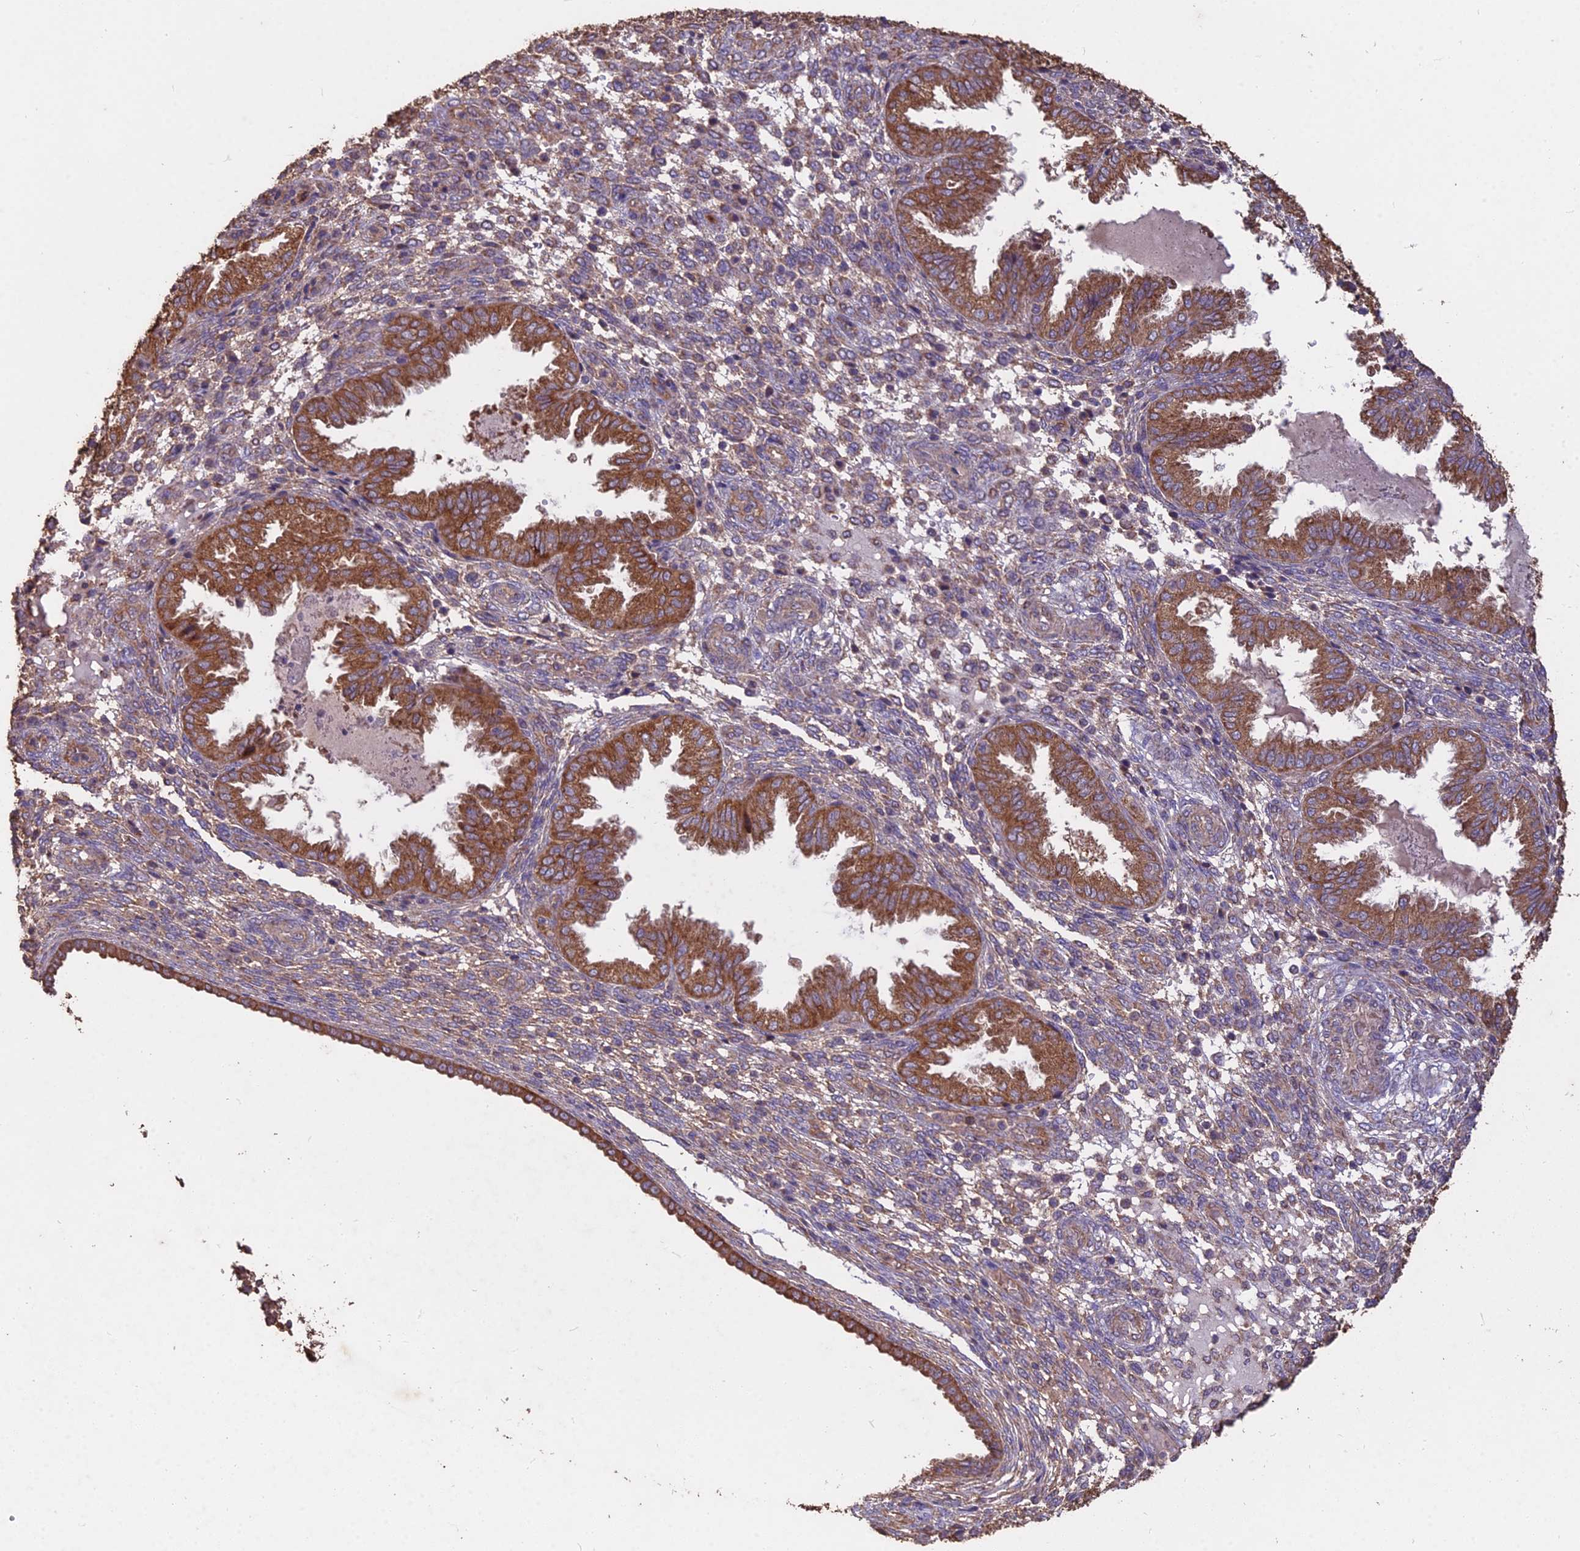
{"staining": {"intensity": "weak", "quantity": "25%-75%", "location": "cytoplasmic/membranous"}, "tissue": "endometrium", "cell_type": "Cells in endometrial stroma", "image_type": "normal", "snomed": [{"axis": "morphology", "description": "Normal tissue, NOS"}, {"axis": "topography", "description": "Endometrium"}], "caption": "Approximately 25%-75% of cells in endometrial stroma in normal endometrium exhibit weak cytoplasmic/membranous protein positivity as visualized by brown immunohistochemical staining.", "gene": "CEMIP2", "patient": {"sex": "female", "age": 33}}